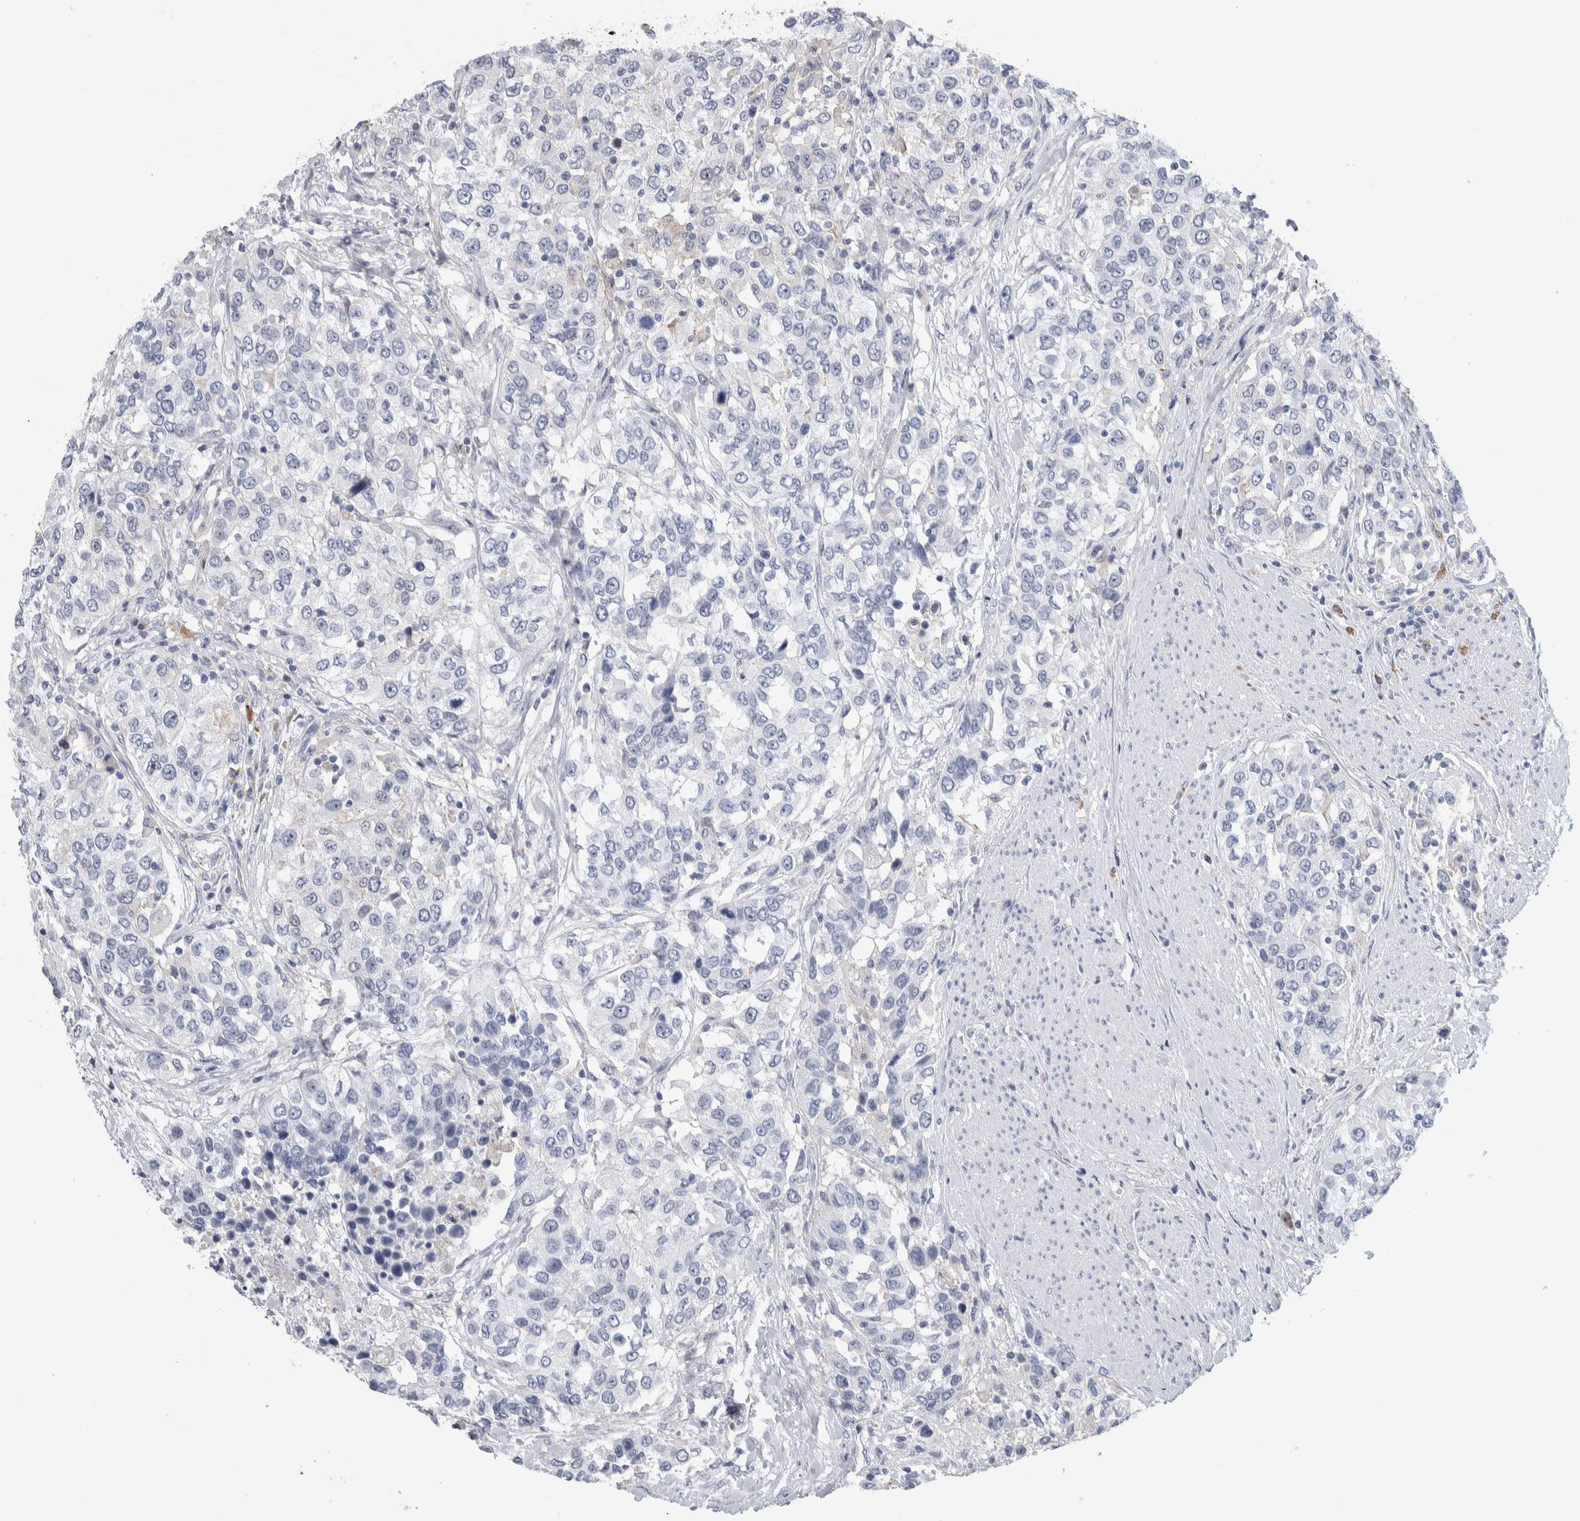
{"staining": {"intensity": "negative", "quantity": "none", "location": "none"}, "tissue": "urothelial cancer", "cell_type": "Tumor cells", "image_type": "cancer", "snomed": [{"axis": "morphology", "description": "Urothelial carcinoma, High grade"}, {"axis": "topography", "description": "Urinary bladder"}], "caption": "Human urothelial carcinoma (high-grade) stained for a protein using immunohistochemistry (IHC) reveals no positivity in tumor cells.", "gene": "LURAP1L", "patient": {"sex": "female", "age": 80}}